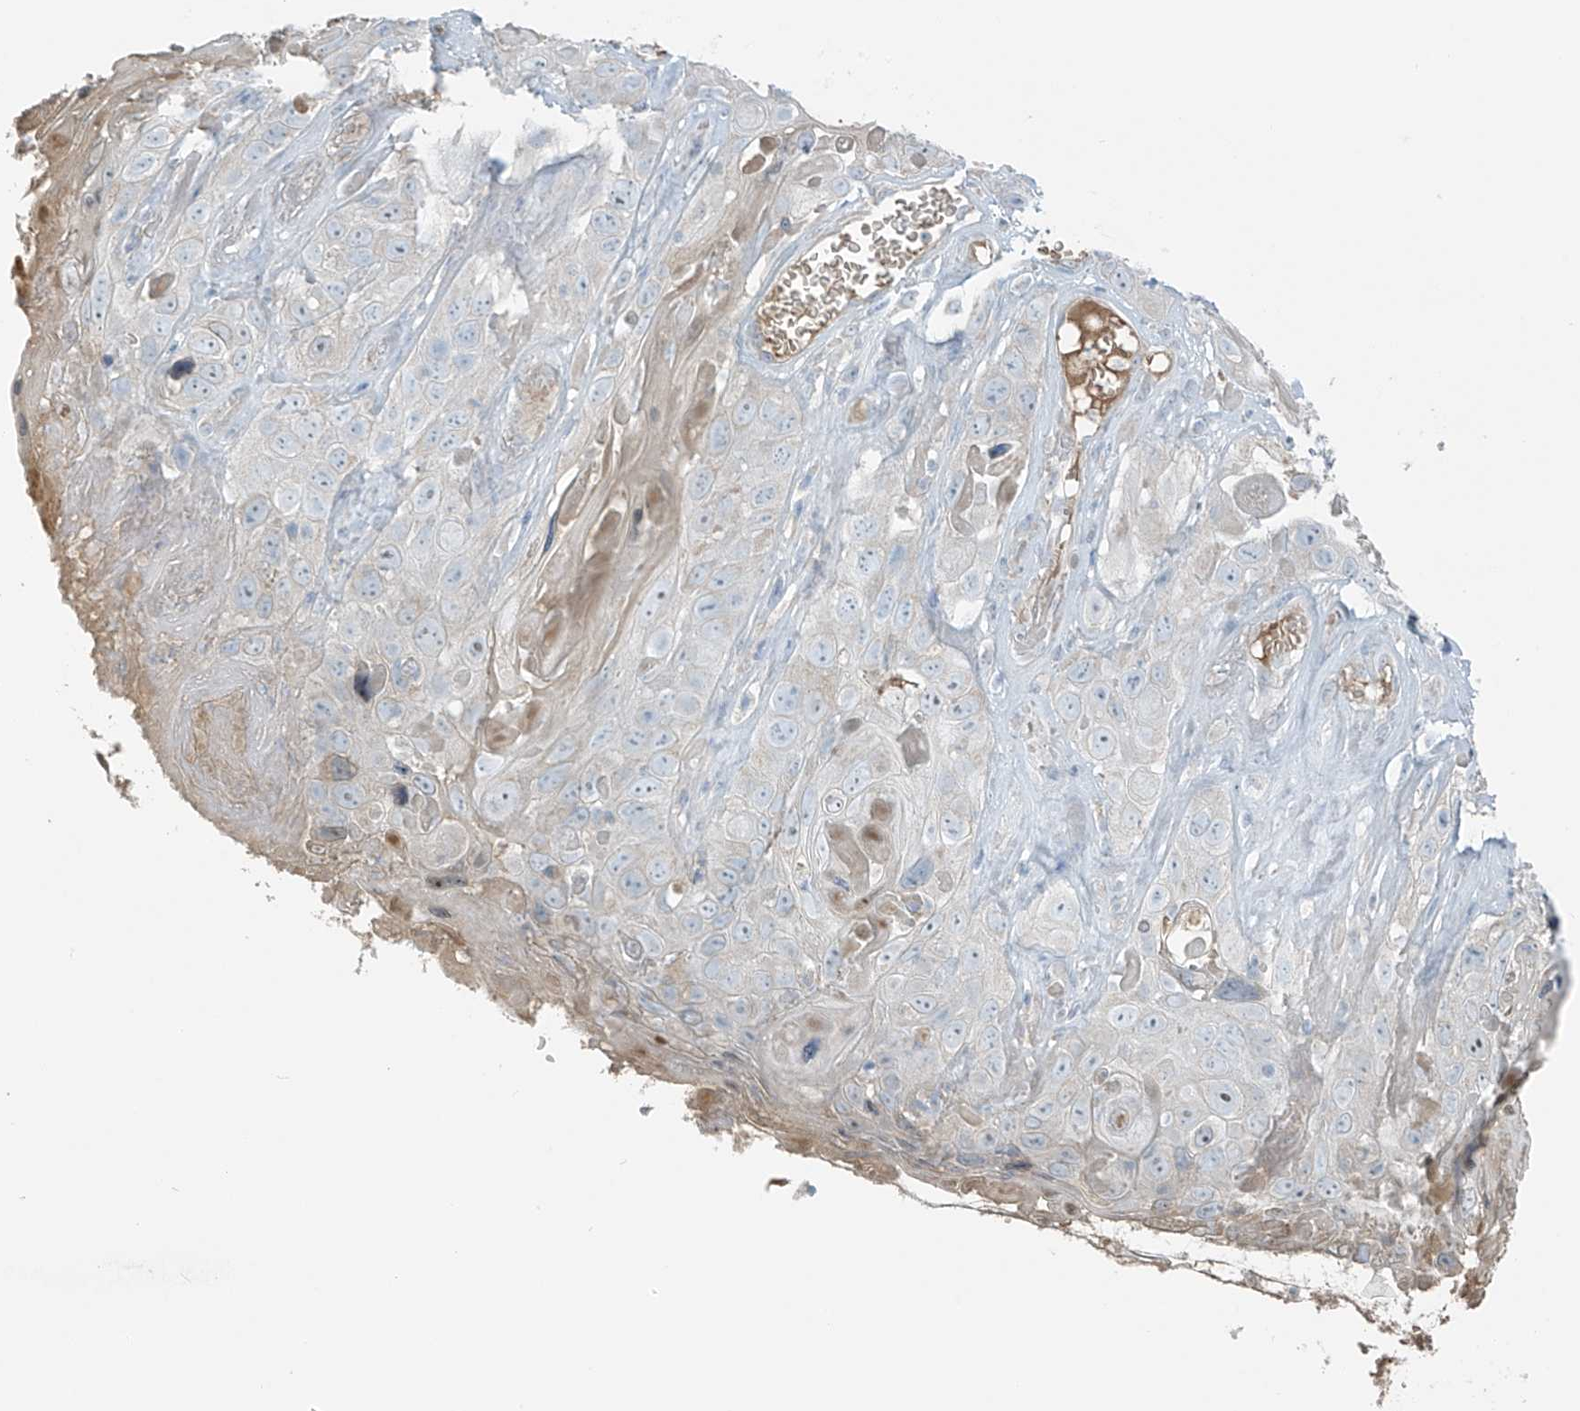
{"staining": {"intensity": "negative", "quantity": "none", "location": "none"}, "tissue": "skin cancer", "cell_type": "Tumor cells", "image_type": "cancer", "snomed": [{"axis": "morphology", "description": "Squamous cell carcinoma, NOS"}, {"axis": "topography", "description": "Skin"}], "caption": "DAB immunohistochemical staining of skin cancer shows no significant staining in tumor cells.", "gene": "FAM131C", "patient": {"sex": "male", "age": 55}}